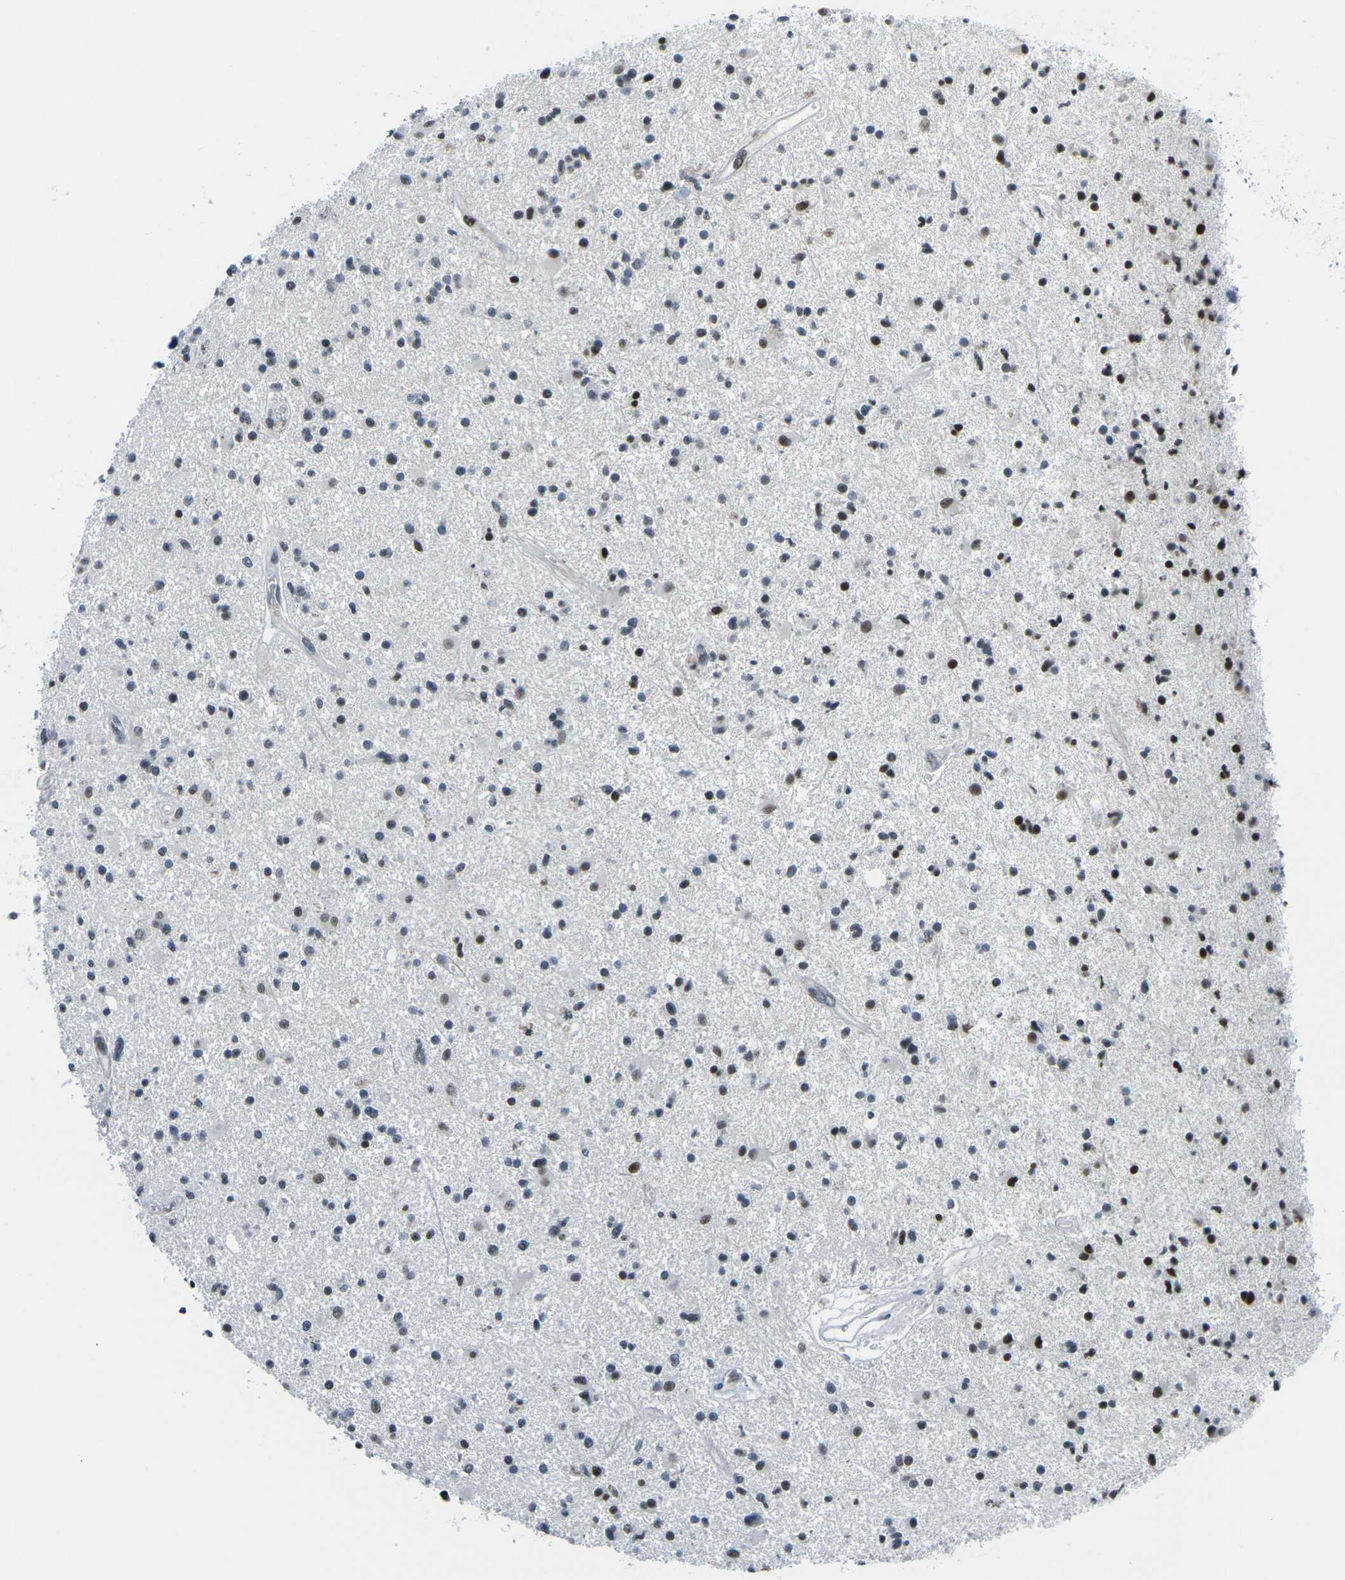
{"staining": {"intensity": "moderate", "quantity": "25%-75%", "location": "nuclear"}, "tissue": "glioma", "cell_type": "Tumor cells", "image_type": "cancer", "snomed": [{"axis": "morphology", "description": "Glioma, malignant, High grade"}, {"axis": "topography", "description": "Brain"}], "caption": "Brown immunohistochemical staining in glioma exhibits moderate nuclear positivity in about 25%-75% of tumor cells. The staining is performed using DAB brown chromogen to label protein expression. The nuclei are counter-stained blue using hematoxylin.", "gene": "PRPF8", "patient": {"sex": "male", "age": 33}}